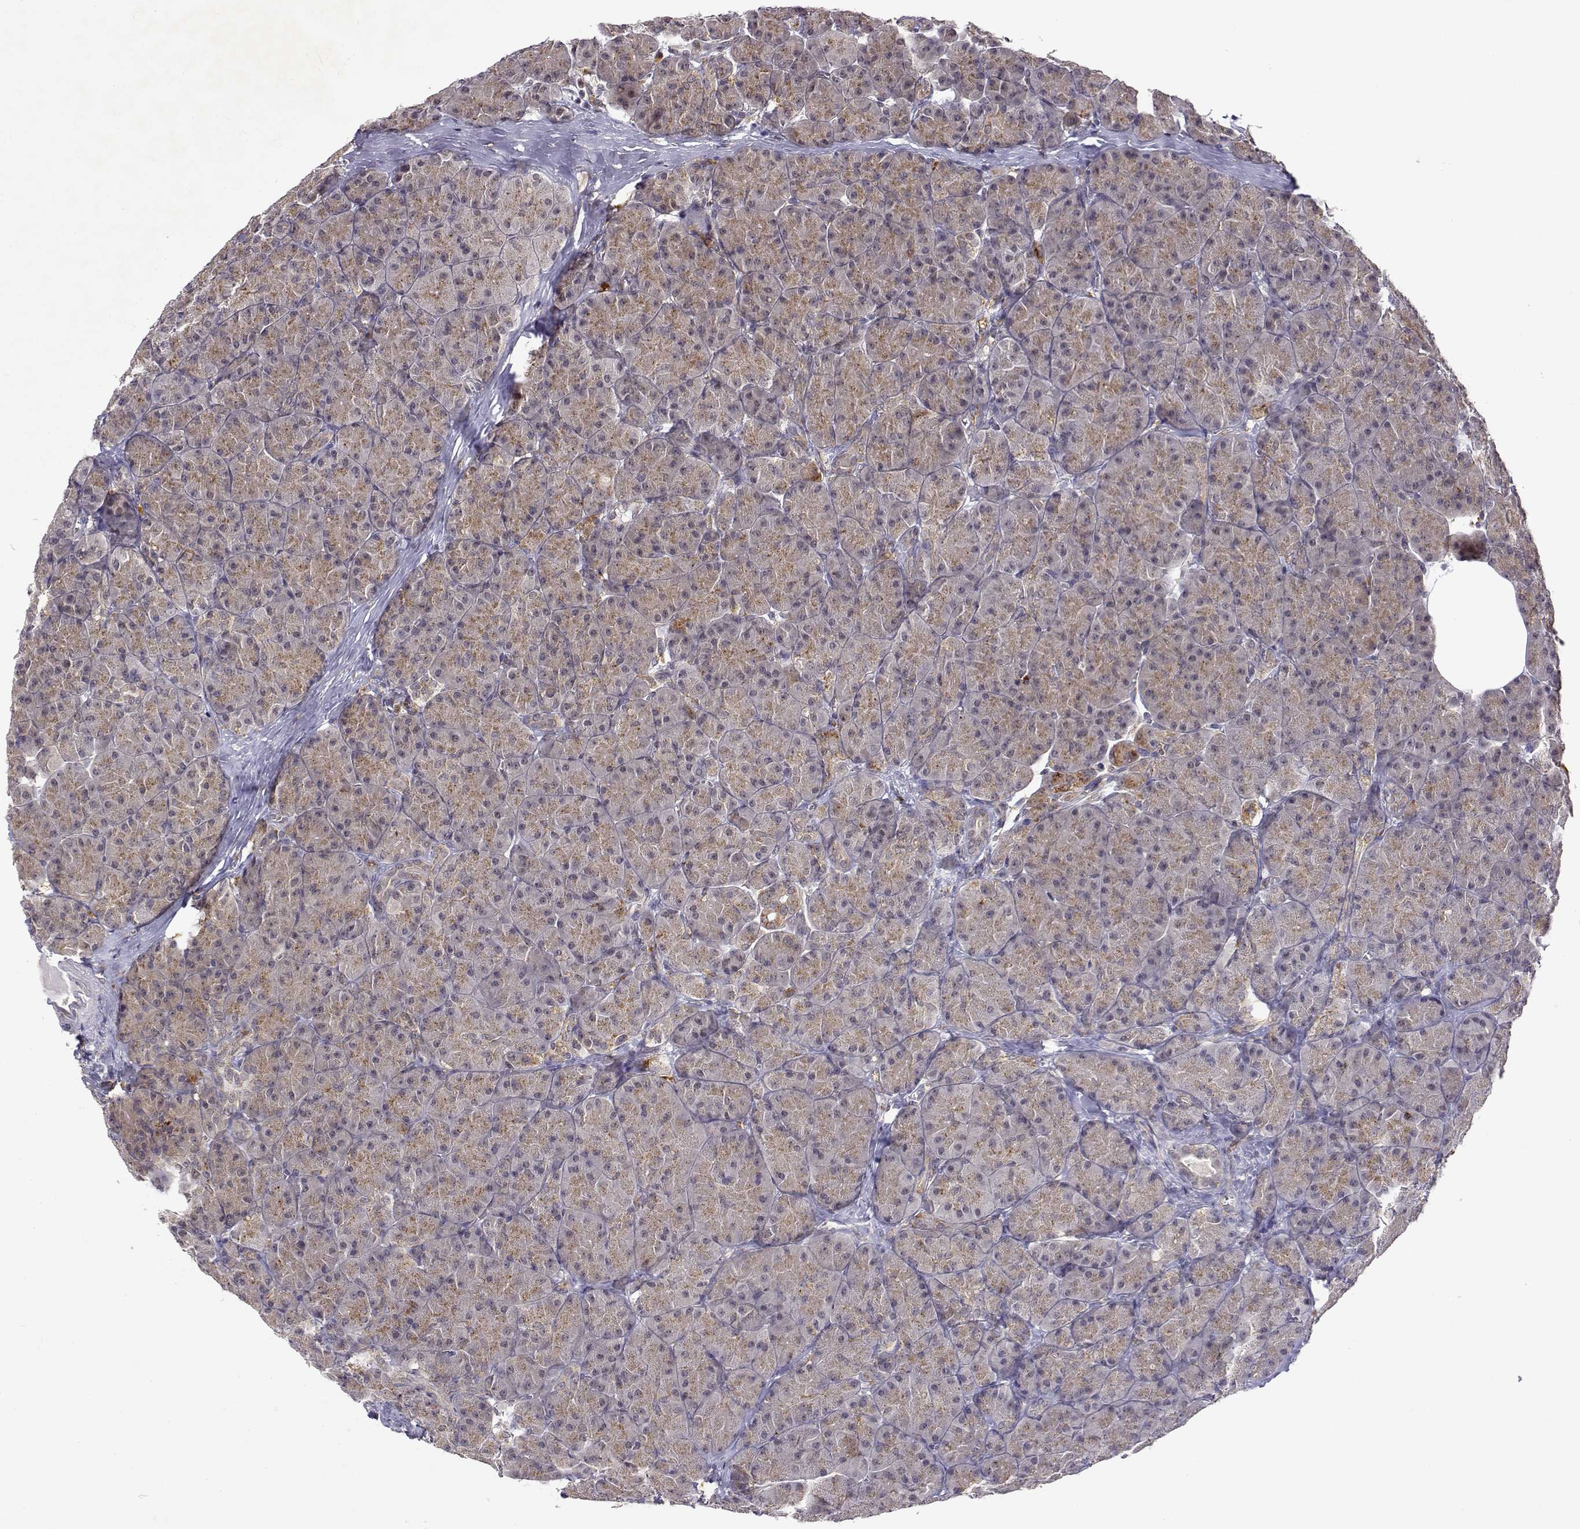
{"staining": {"intensity": "weak", "quantity": "25%-75%", "location": "cytoplasmic/membranous"}, "tissue": "pancreas", "cell_type": "Exocrine glandular cells", "image_type": "normal", "snomed": [{"axis": "morphology", "description": "Normal tissue, NOS"}, {"axis": "topography", "description": "Pancreas"}], "caption": "The histopathology image displays immunohistochemical staining of unremarkable pancreas. There is weak cytoplasmic/membranous staining is present in approximately 25%-75% of exocrine glandular cells.", "gene": "RNF13", "patient": {"sex": "male", "age": 57}}